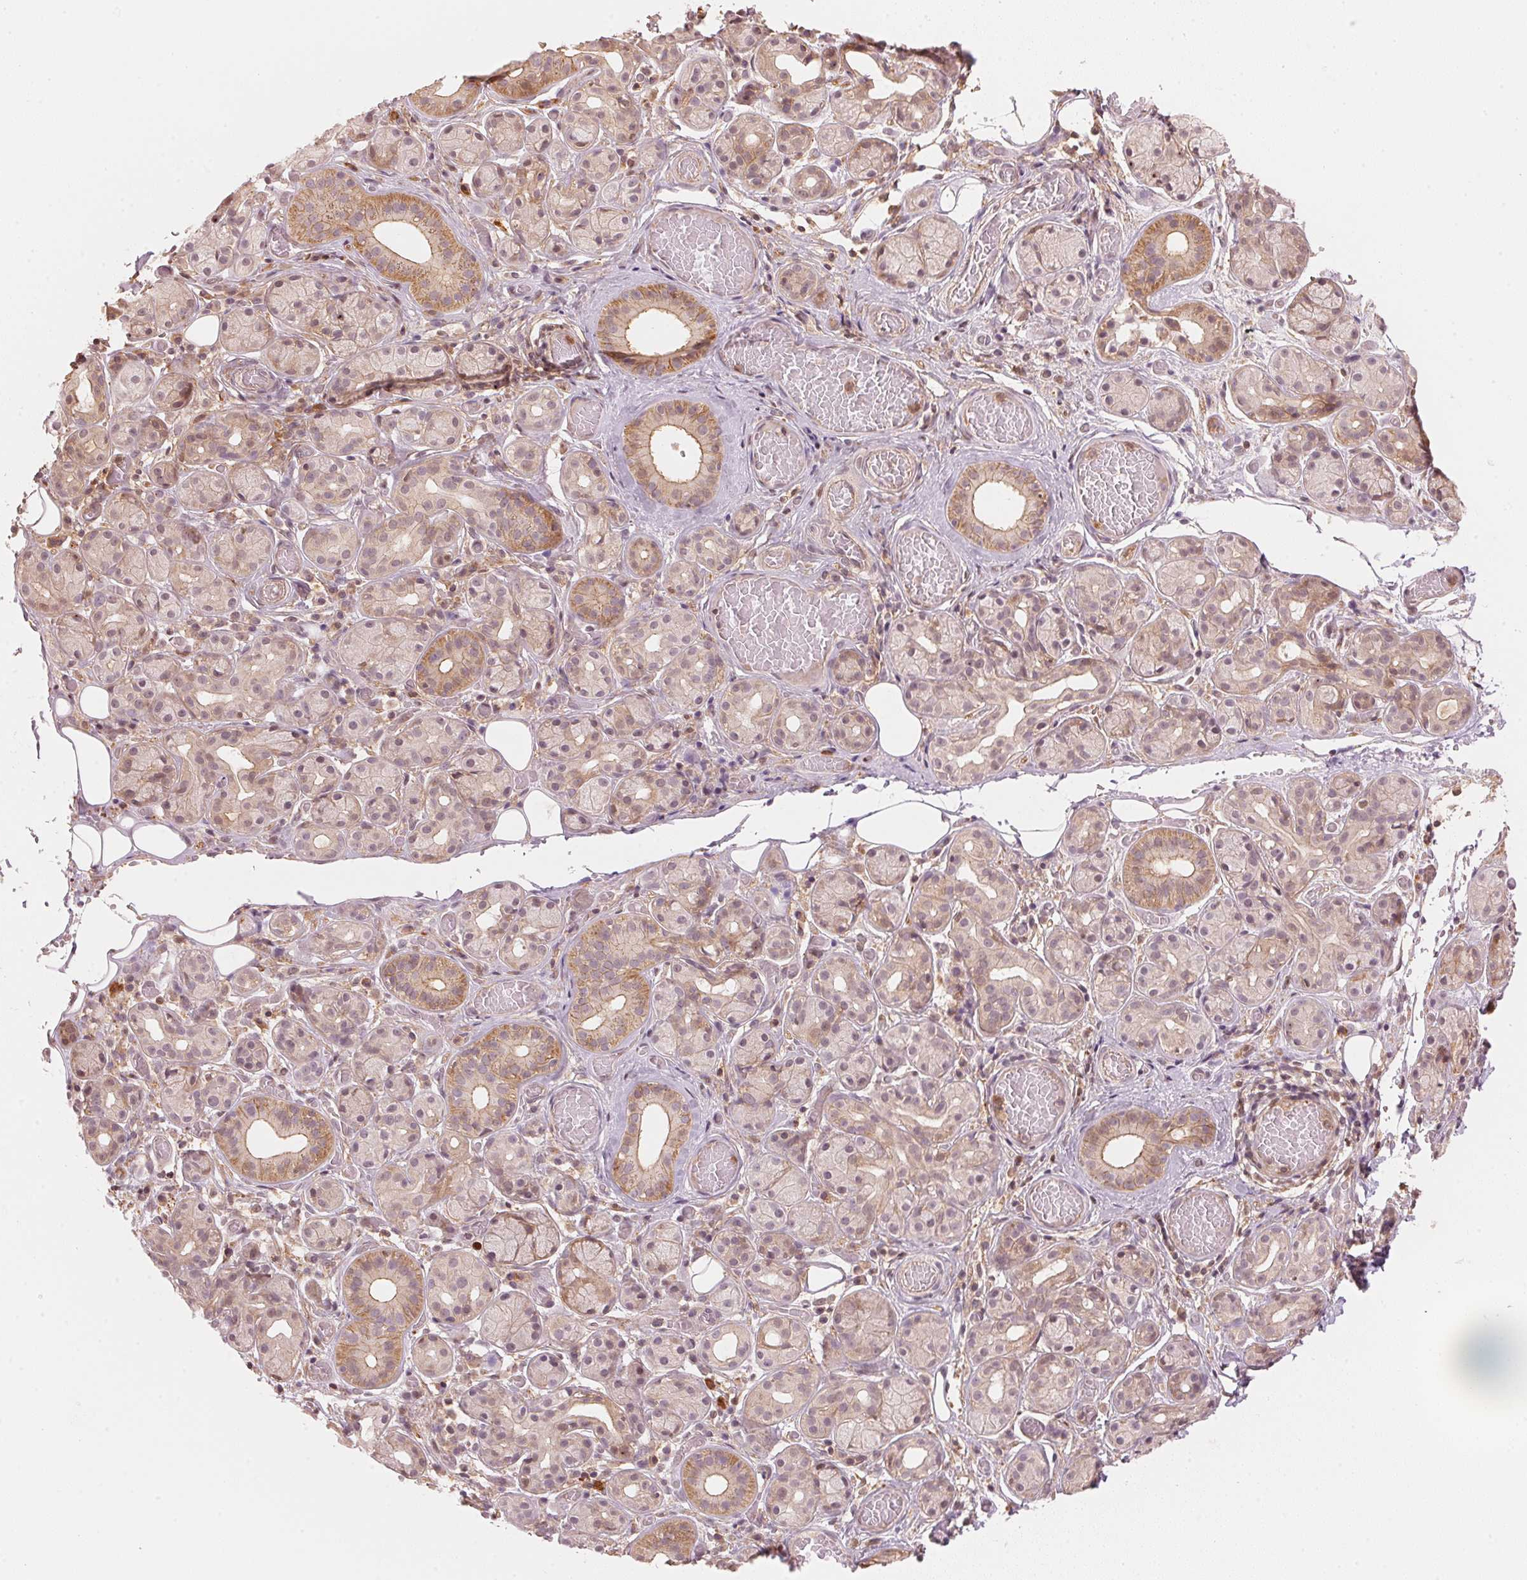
{"staining": {"intensity": "moderate", "quantity": "<25%", "location": "cytoplasmic/membranous"}, "tissue": "salivary gland", "cell_type": "Glandular cells", "image_type": "normal", "snomed": [{"axis": "morphology", "description": "Normal tissue, NOS"}, {"axis": "topography", "description": "Salivary gland"}, {"axis": "topography", "description": "Peripheral nerve tissue"}], "caption": "Immunohistochemistry image of benign salivary gland: human salivary gland stained using immunohistochemistry demonstrates low levels of moderate protein expression localized specifically in the cytoplasmic/membranous of glandular cells, appearing as a cytoplasmic/membranous brown color.", "gene": "PRKN", "patient": {"sex": "male", "age": 71}}